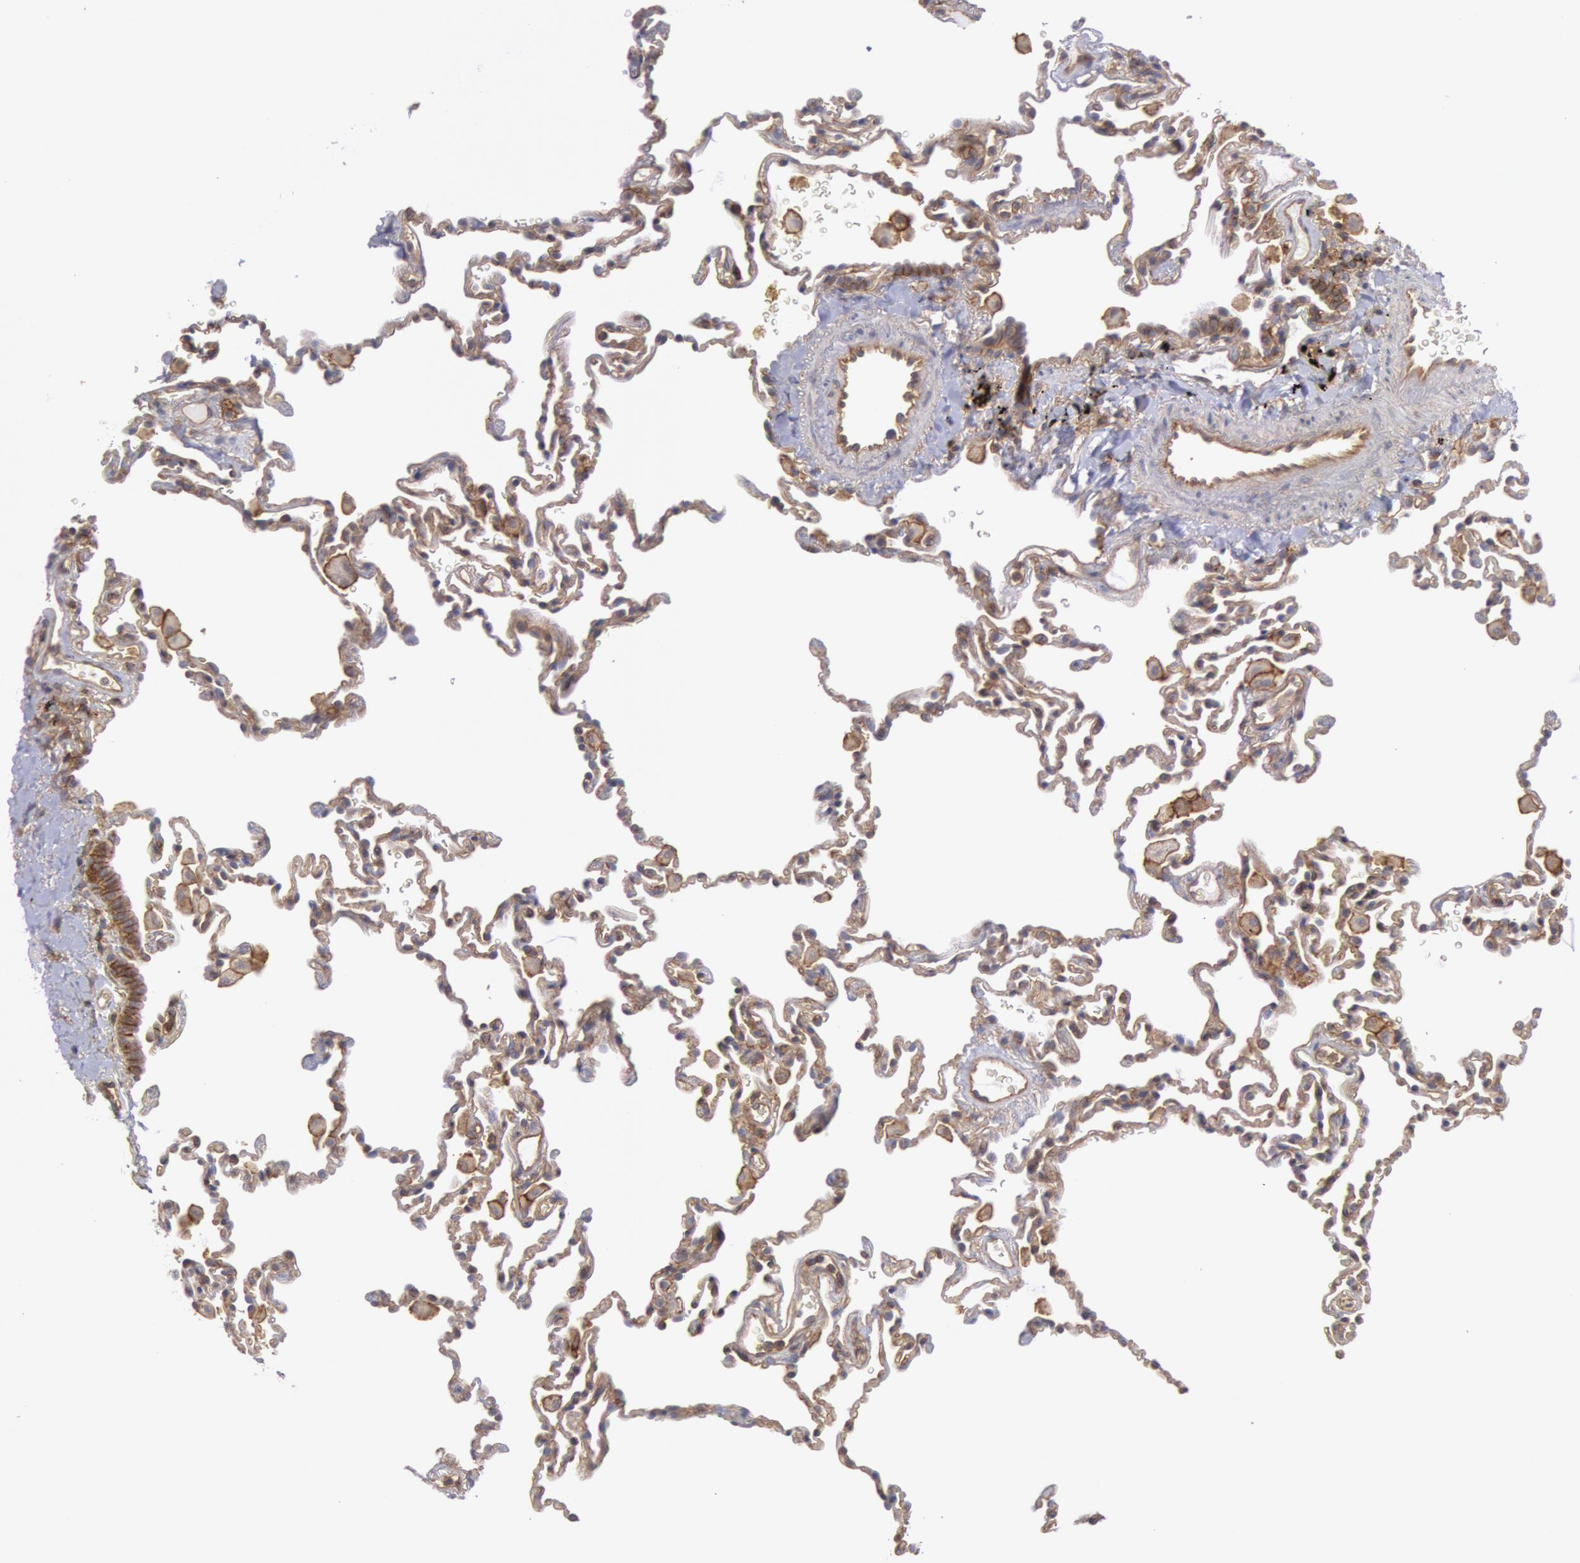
{"staining": {"intensity": "moderate", "quantity": "25%-75%", "location": "cytoplasmic/membranous"}, "tissue": "lung", "cell_type": "Alveolar cells", "image_type": "normal", "snomed": [{"axis": "morphology", "description": "Normal tissue, NOS"}, {"axis": "topography", "description": "Lung"}], "caption": "Alveolar cells show medium levels of moderate cytoplasmic/membranous staining in about 25%-75% of cells in unremarkable lung. (DAB = brown stain, brightfield microscopy at high magnification).", "gene": "STX4", "patient": {"sex": "male", "age": 59}}